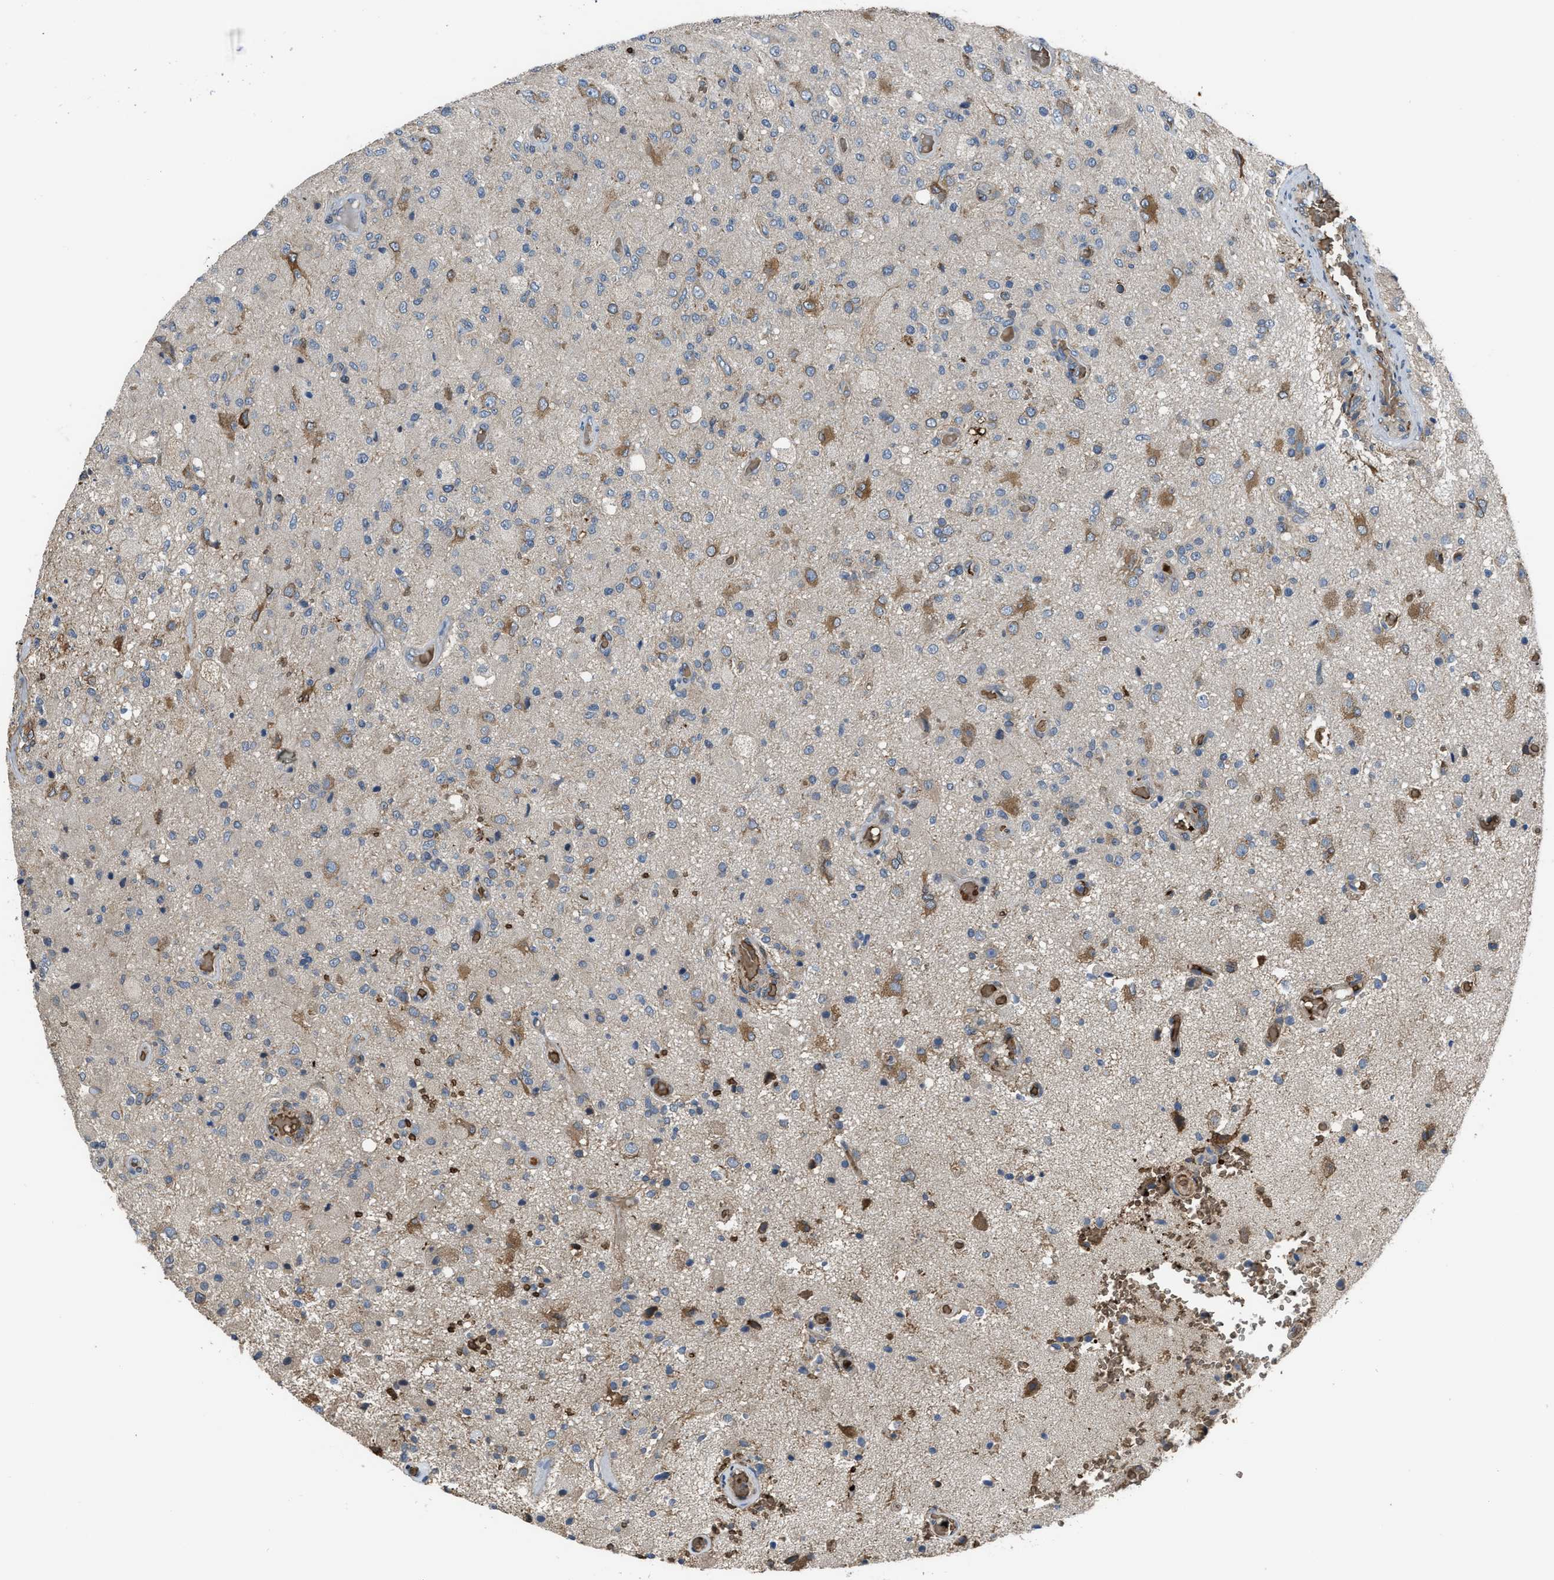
{"staining": {"intensity": "moderate", "quantity": "<25%", "location": "cytoplasmic/membranous"}, "tissue": "glioma", "cell_type": "Tumor cells", "image_type": "cancer", "snomed": [{"axis": "morphology", "description": "Normal tissue, NOS"}, {"axis": "morphology", "description": "Glioma, malignant, High grade"}, {"axis": "topography", "description": "Cerebral cortex"}], "caption": "Immunohistochemical staining of human glioma shows moderate cytoplasmic/membranous protein staining in approximately <25% of tumor cells.", "gene": "SELENOM", "patient": {"sex": "male", "age": 77}}